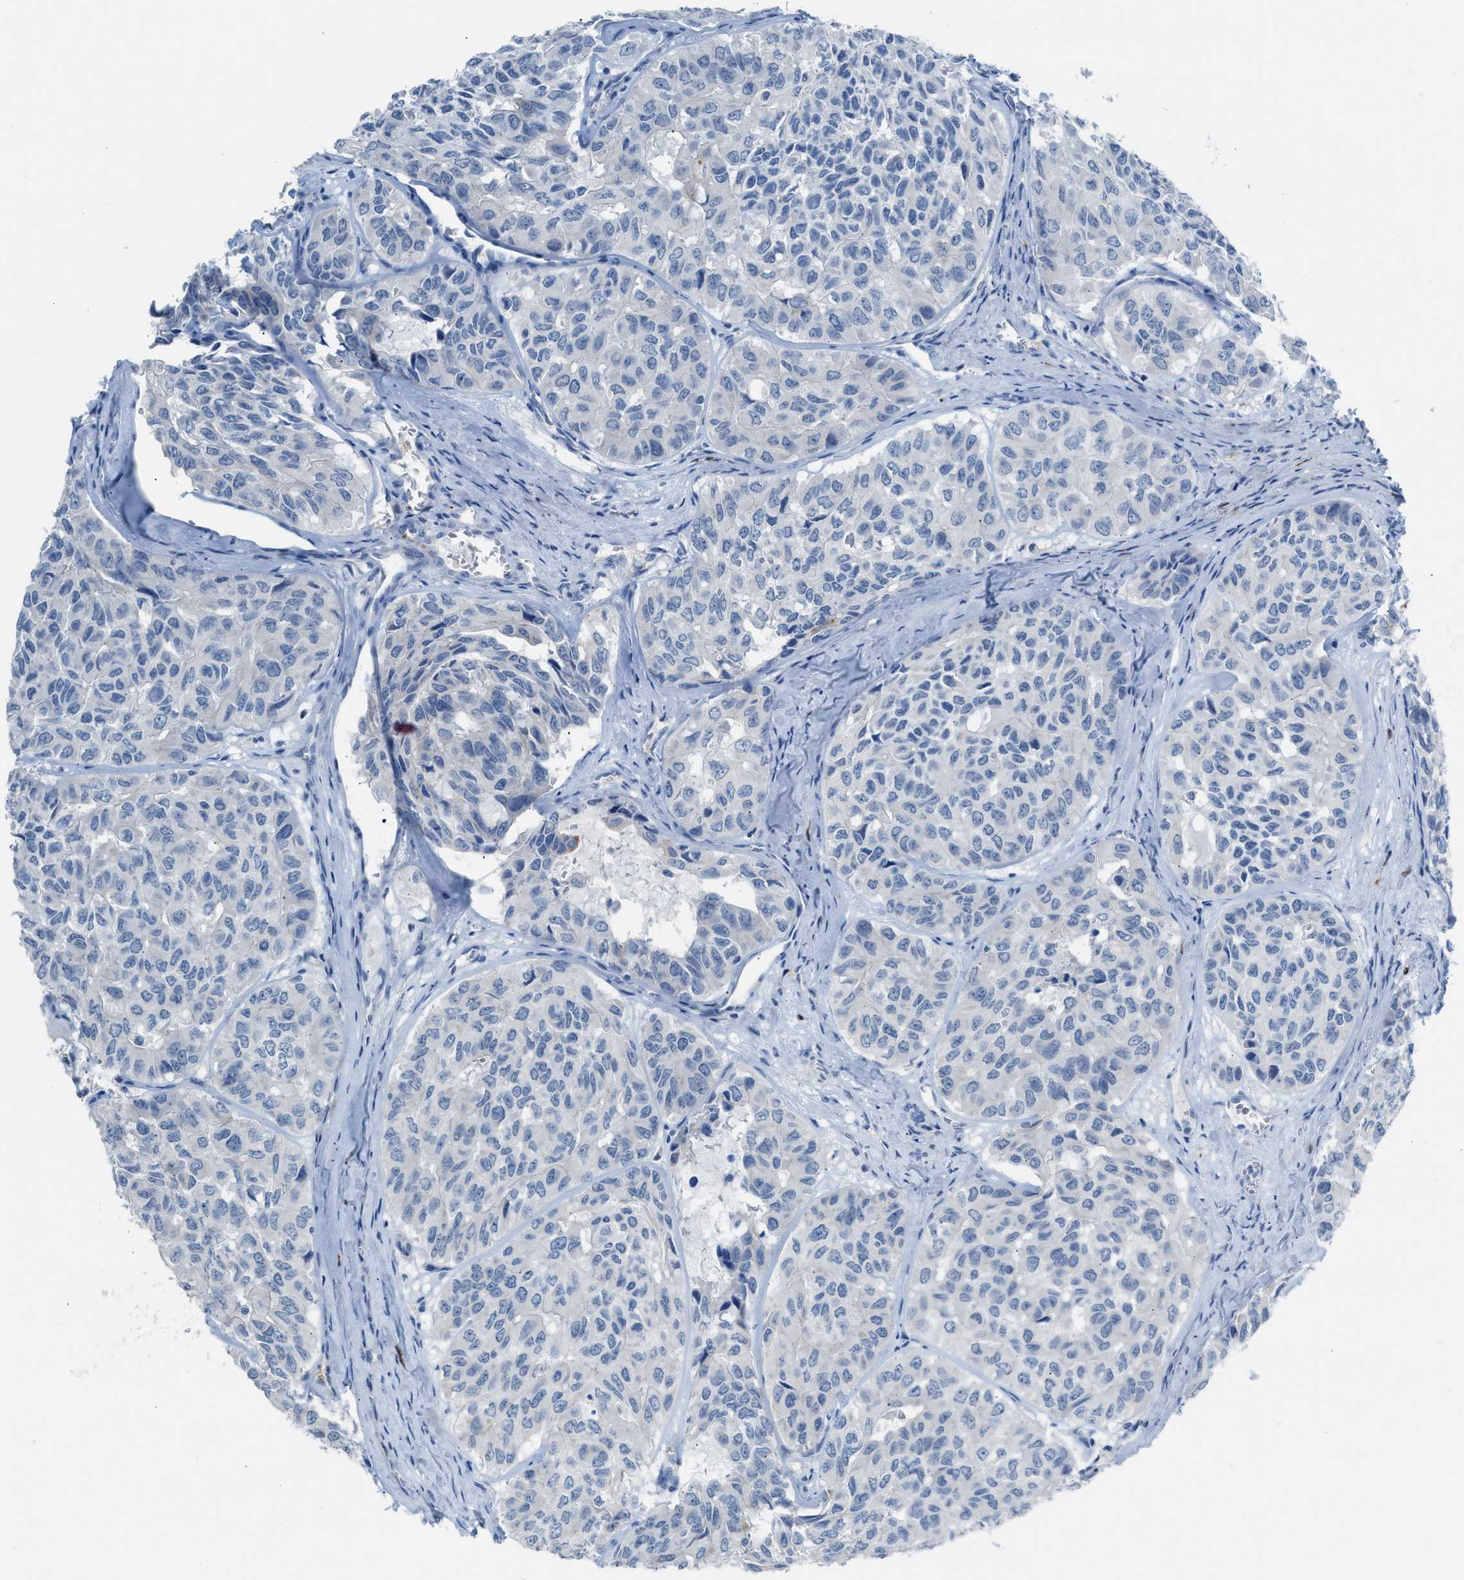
{"staining": {"intensity": "negative", "quantity": "none", "location": "none"}, "tissue": "head and neck cancer", "cell_type": "Tumor cells", "image_type": "cancer", "snomed": [{"axis": "morphology", "description": "Adenocarcinoma, NOS"}, {"axis": "topography", "description": "Salivary gland, NOS"}, {"axis": "topography", "description": "Head-Neck"}], "caption": "Photomicrograph shows no protein staining in tumor cells of head and neck adenocarcinoma tissue. (Immunohistochemistry (ihc), brightfield microscopy, high magnification).", "gene": "ASPA", "patient": {"sex": "female", "age": 76}}